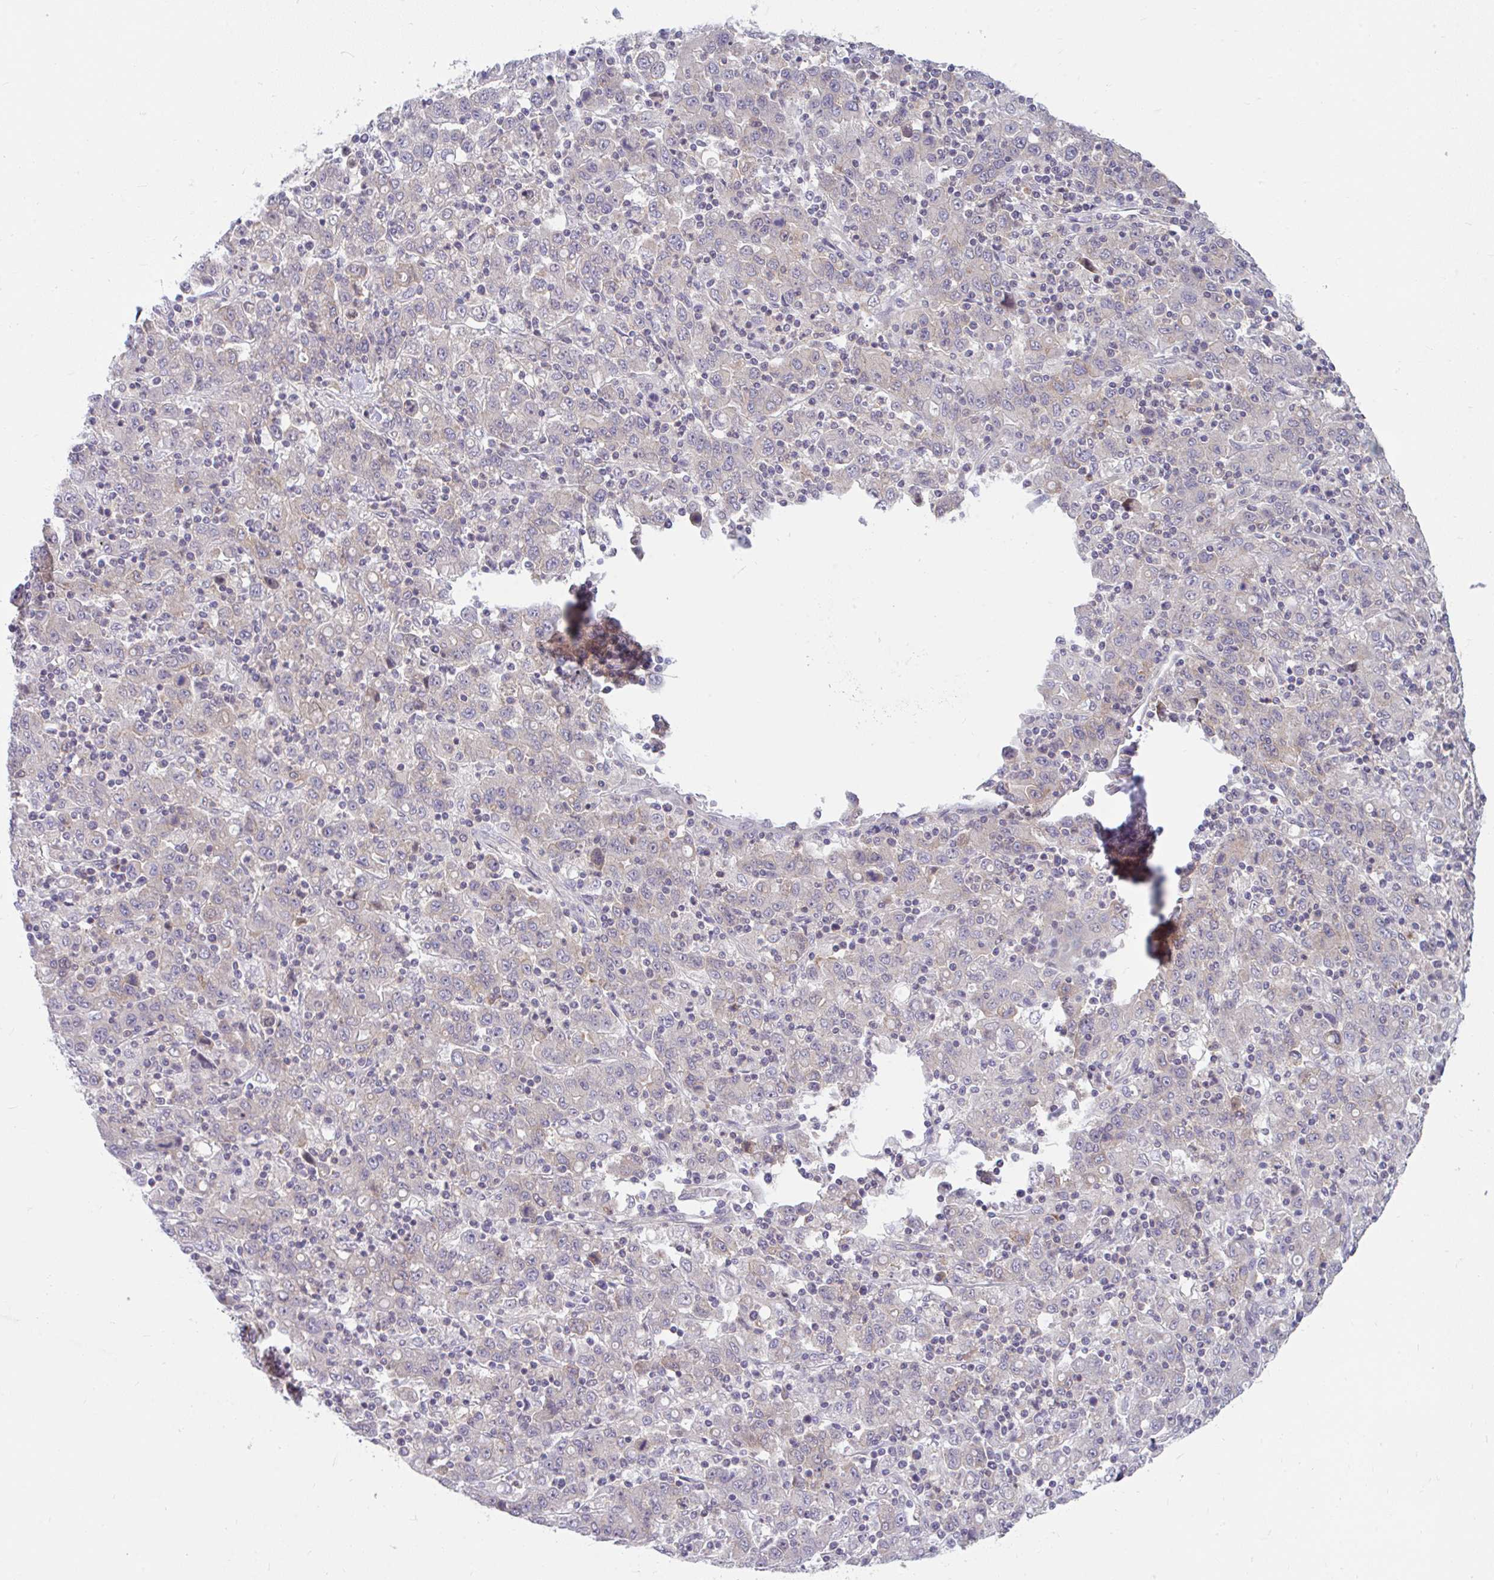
{"staining": {"intensity": "weak", "quantity": "<25%", "location": "cytoplasmic/membranous"}, "tissue": "stomach cancer", "cell_type": "Tumor cells", "image_type": "cancer", "snomed": [{"axis": "morphology", "description": "Adenocarcinoma, NOS"}, {"axis": "topography", "description": "Stomach, upper"}], "caption": "Stomach cancer (adenocarcinoma) was stained to show a protein in brown. There is no significant staining in tumor cells.", "gene": "RALBP1", "patient": {"sex": "male", "age": 69}}